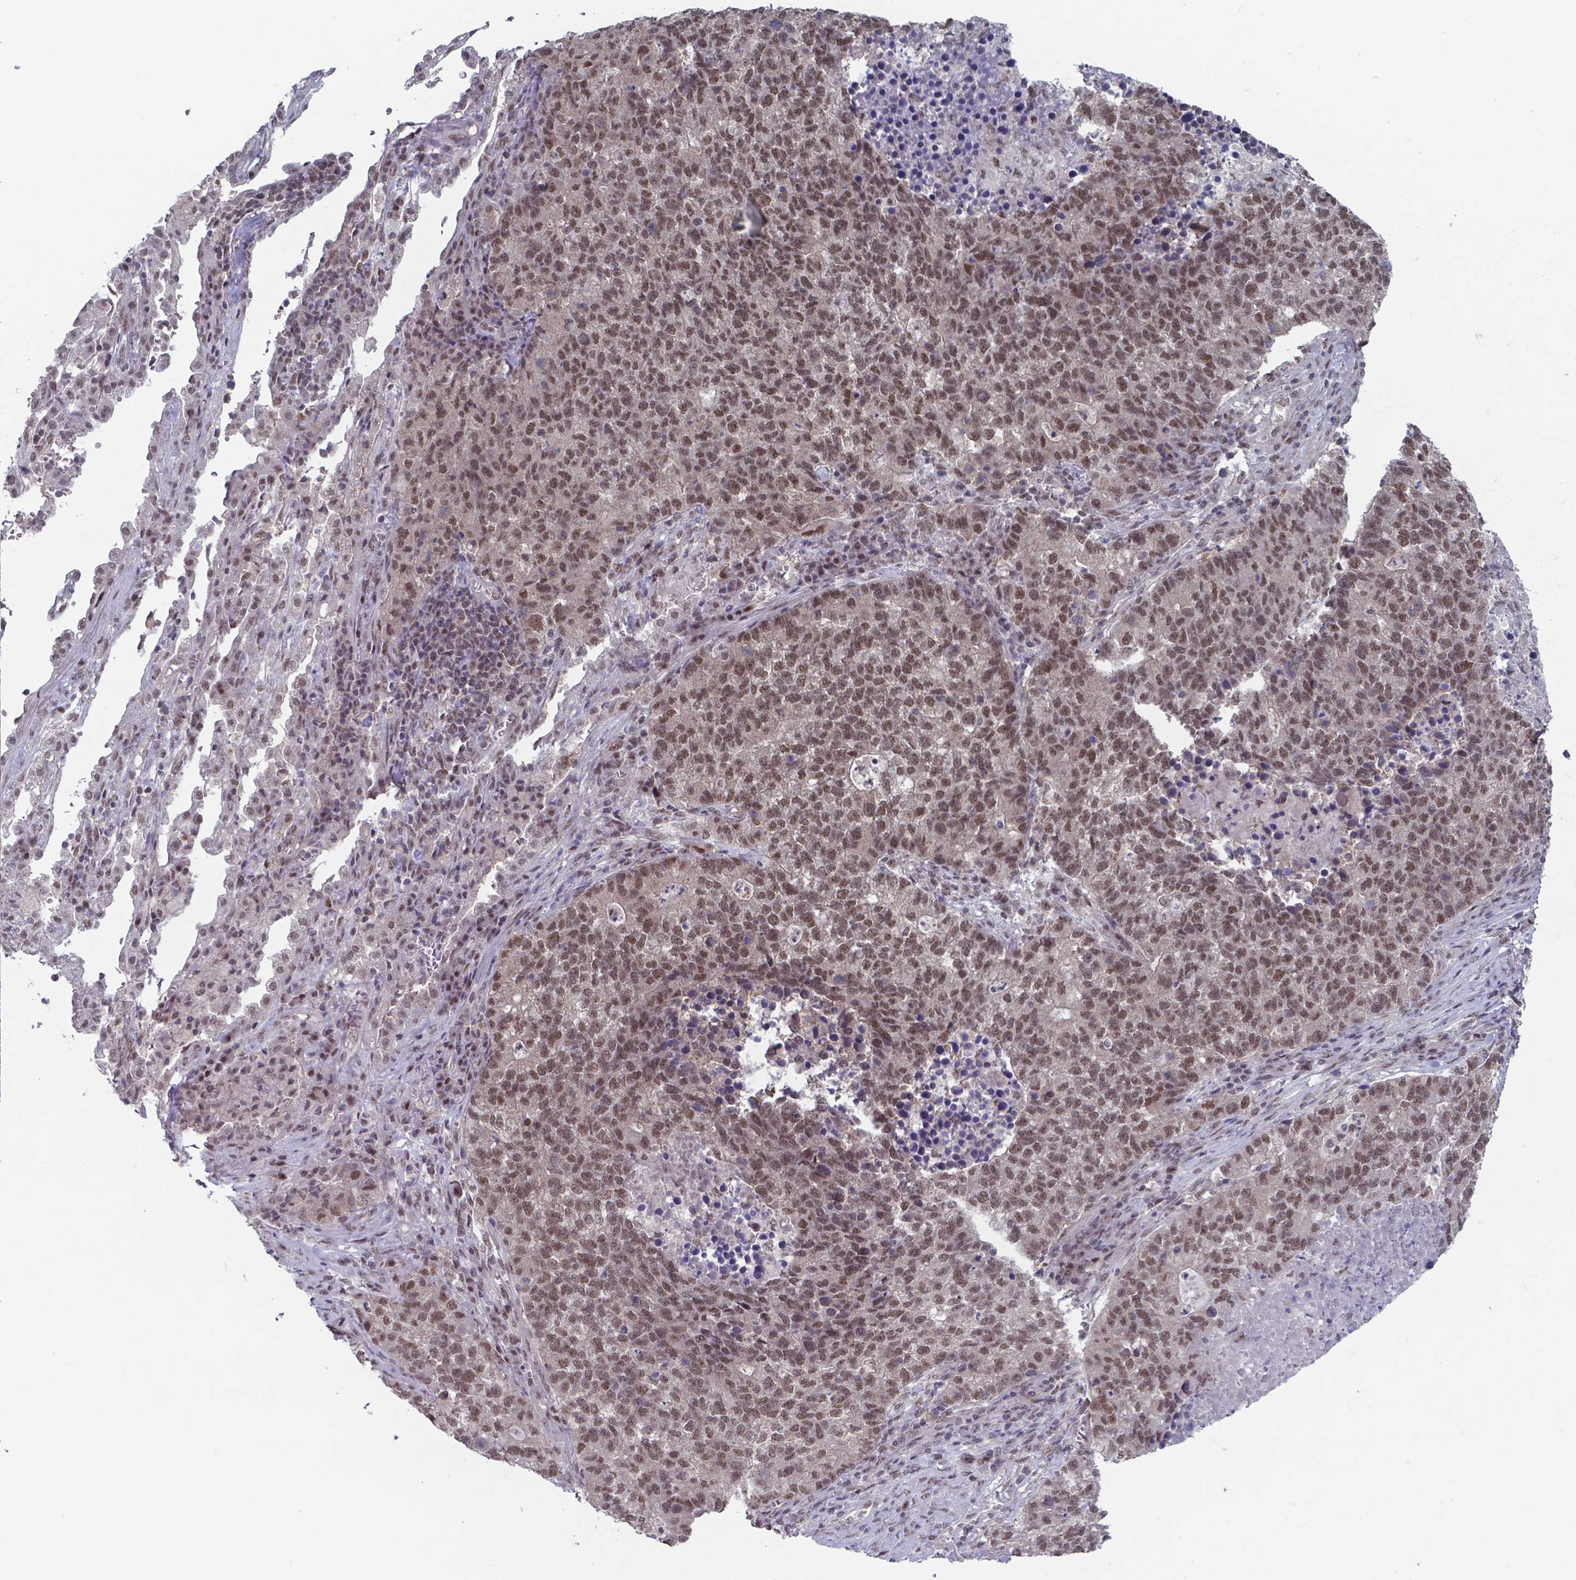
{"staining": {"intensity": "moderate", "quantity": ">75%", "location": "nuclear"}, "tissue": "lung cancer", "cell_type": "Tumor cells", "image_type": "cancer", "snomed": [{"axis": "morphology", "description": "Adenocarcinoma, NOS"}, {"axis": "topography", "description": "Lung"}], "caption": "Approximately >75% of tumor cells in human adenocarcinoma (lung) demonstrate moderate nuclear protein staining as visualized by brown immunohistochemical staining.", "gene": "UBA1", "patient": {"sex": "male", "age": 57}}